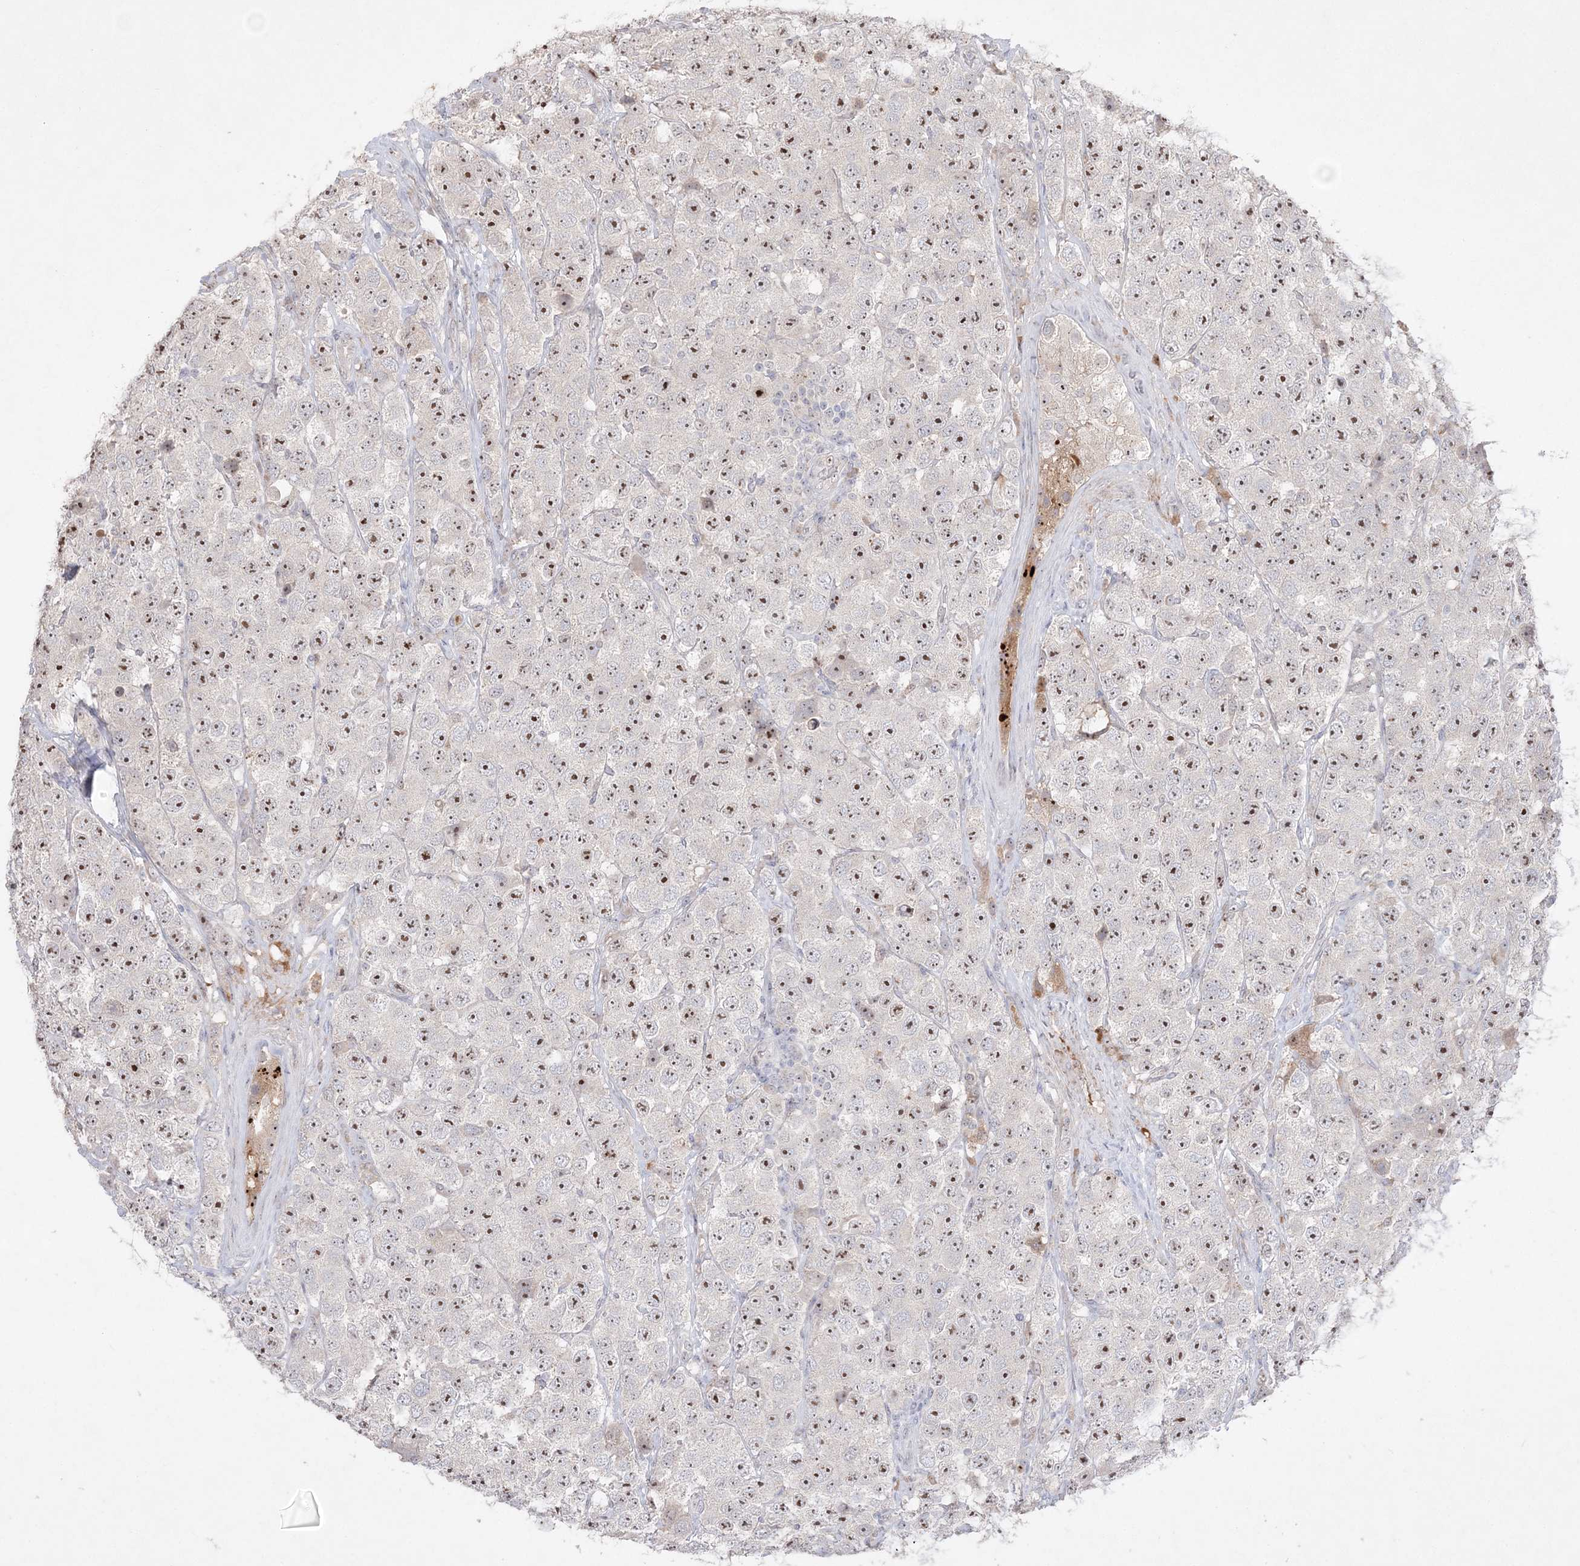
{"staining": {"intensity": "moderate", "quantity": ">75%", "location": "nuclear"}, "tissue": "testis cancer", "cell_type": "Tumor cells", "image_type": "cancer", "snomed": [{"axis": "morphology", "description": "Seminoma, NOS"}, {"axis": "topography", "description": "Testis"}], "caption": "IHC micrograph of human testis seminoma stained for a protein (brown), which shows medium levels of moderate nuclear staining in approximately >75% of tumor cells.", "gene": "NOP16", "patient": {"sex": "male", "age": 28}}